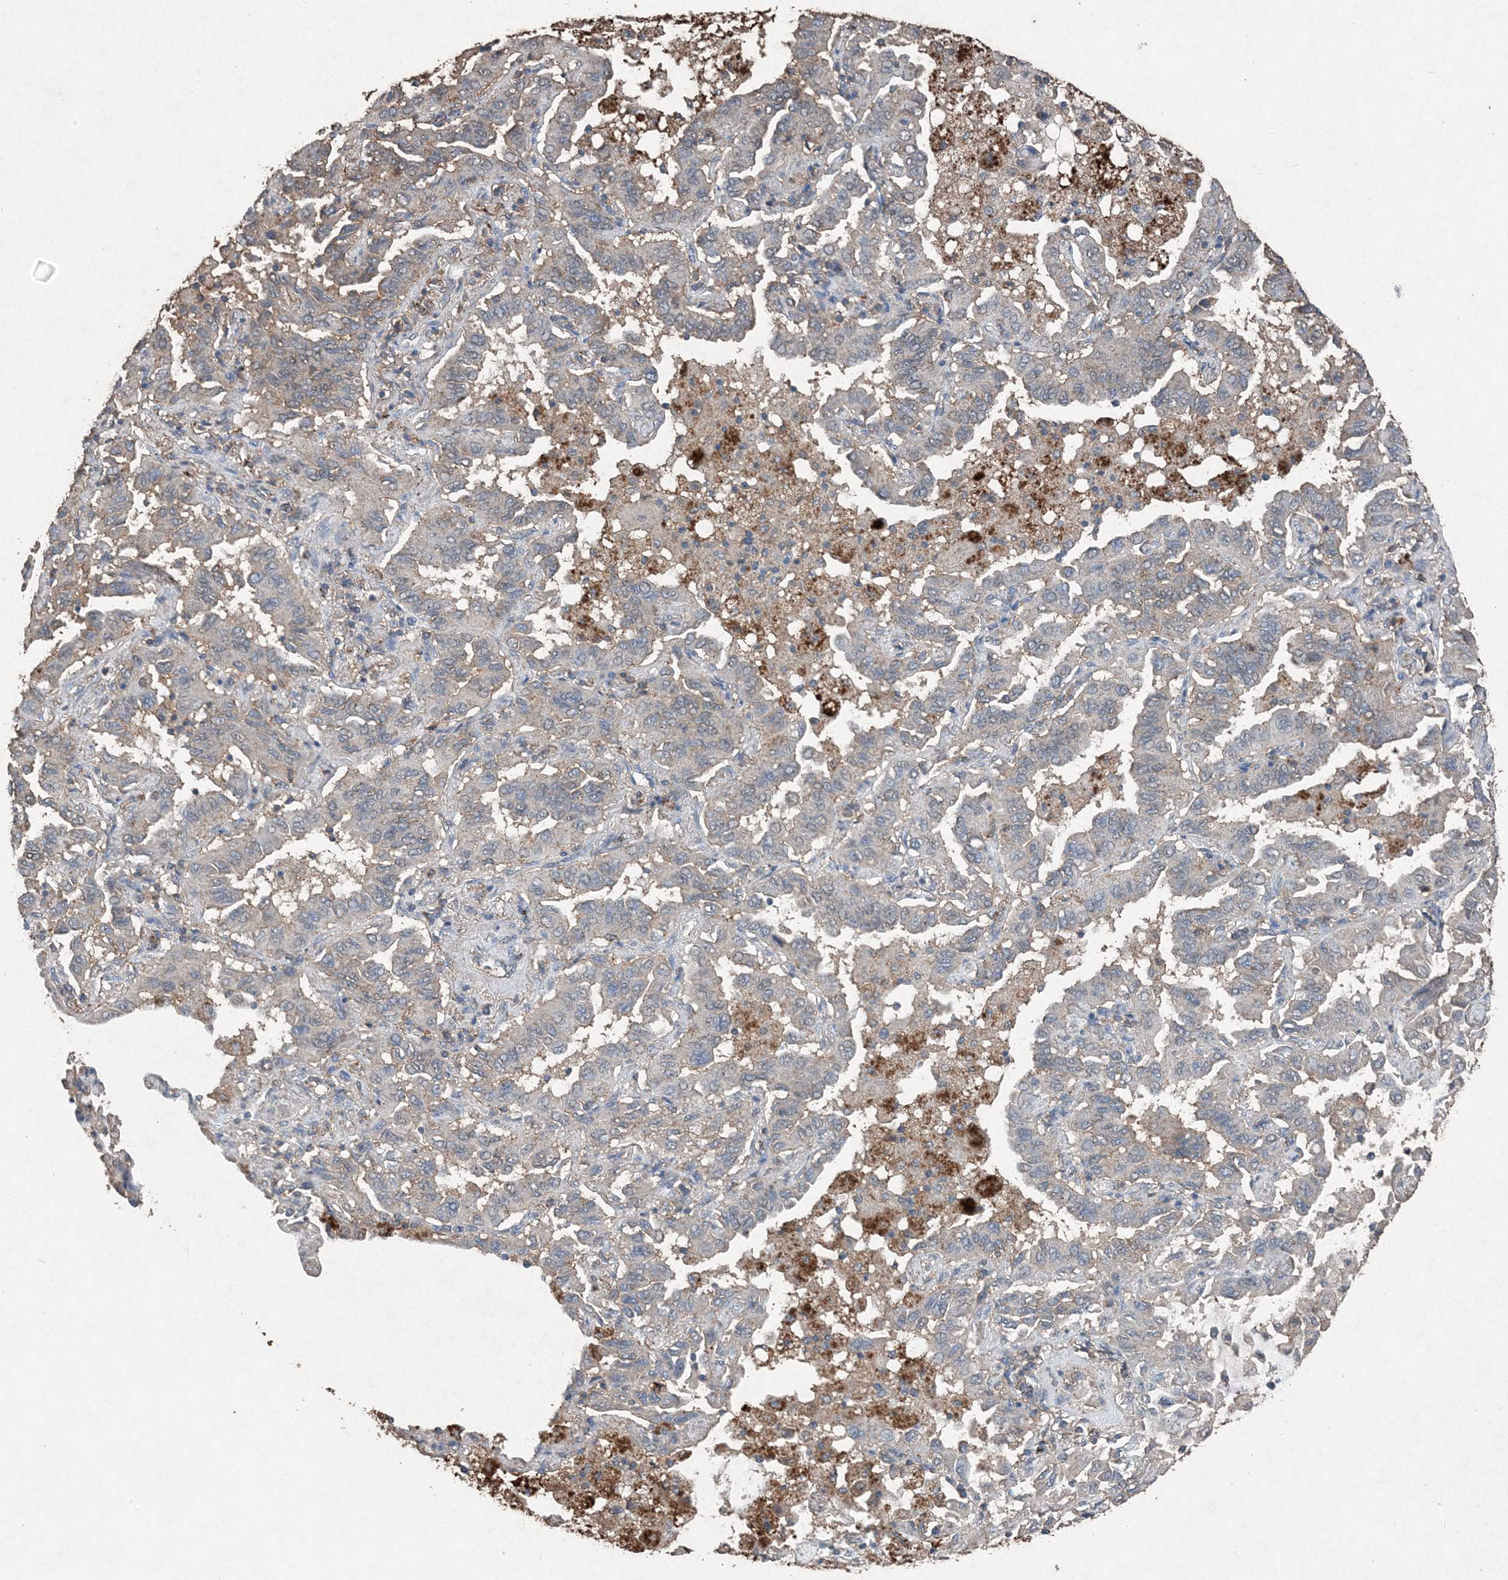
{"staining": {"intensity": "negative", "quantity": "none", "location": "none"}, "tissue": "lung cancer", "cell_type": "Tumor cells", "image_type": "cancer", "snomed": [{"axis": "morphology", "description": "Adenocarcinoma, NOS"}, {"axis": "topography", "description": "Lung"}], "caption": "Immunohistochemistry of lung cancer shows no expression in tumor cells. (DAB IHC with hematoxylin counter stain).", "gene": "FCN3", "patient": {"sex": "male", "age": 64}}